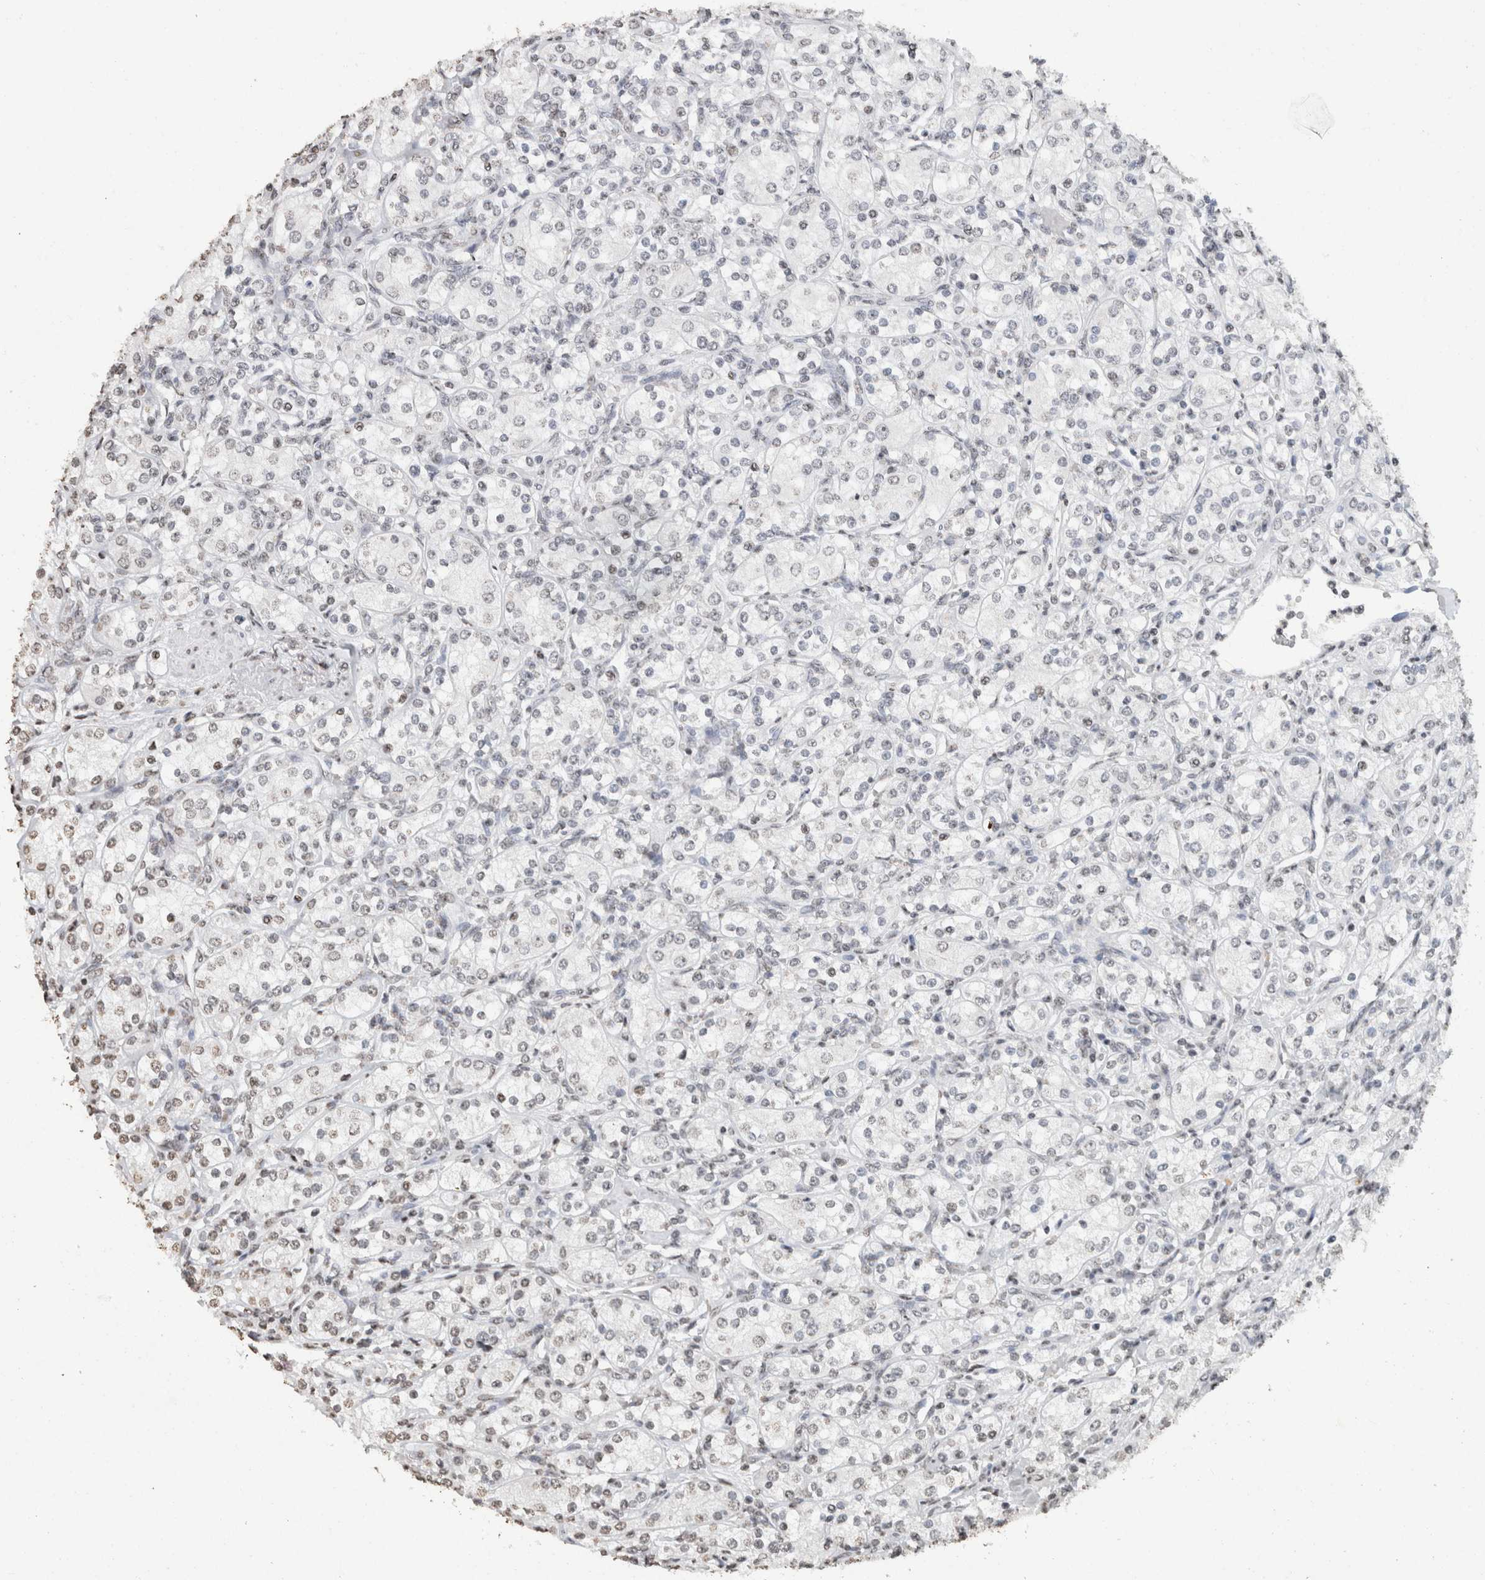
{"staining": {"intensity": "weak", "quantity": "25%-75%", "location": "nuclear"}, "tissue": "renal cancer", "cell_type": "Tumor cells", "image_type": "cancer", "snomed": [{"axis": "morphology", "description": "Adenocarcinoma, NOS"}, {"axis": "topography", "description": "Kidney"}], "caption": "Immunohistochemical staining of human renal adenocarcinoma exhibits weak nuclear protein positivity in about 25%-75% of tumor cells.", "gene": "CNTN1", "patient": {"sex": "male", "age": 77}}